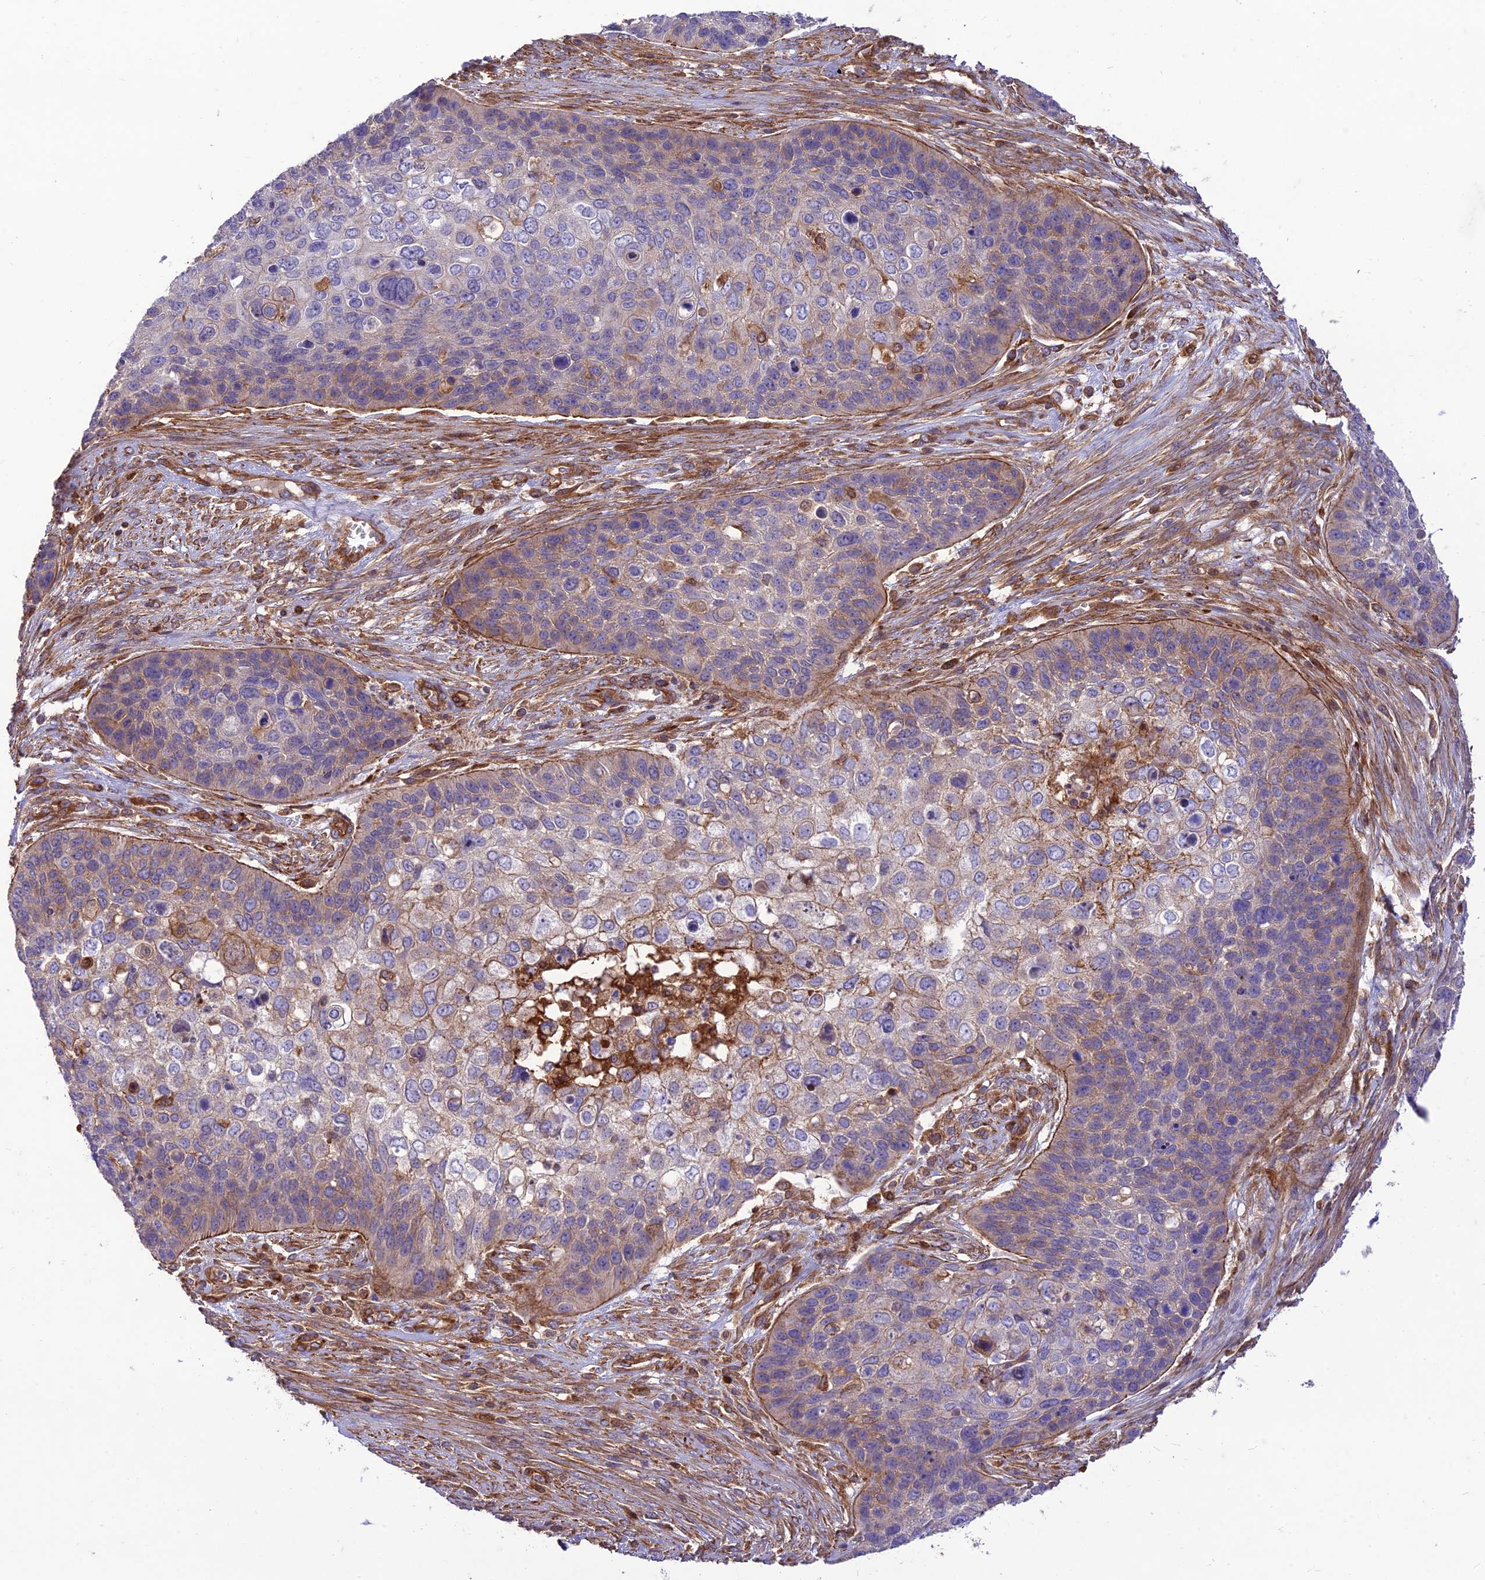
{"staining": {"intensity": "weak", "quantity": "<25%", "location": "cytoplasmic/membranous"}, "tissue": "skin cancer", "cell_type": "Tumor cells", "image_type": "cancer", "snomed": [{"axis": "morphology", "description": "Basal cell carcinoma"}, {"axis": "topography", "description": "Skin"}], "caption": "Histopathology image shows no significant protein positivity in tumor cells of basal cell carcinoma (skin). (Stains: DAB immunohistochemistry with hematoxylin counter stain, Microscopy: brightfield microscopy at high magnification).", "gene": "HPSE2", "patient": {"sex": "female", "age": 74}}